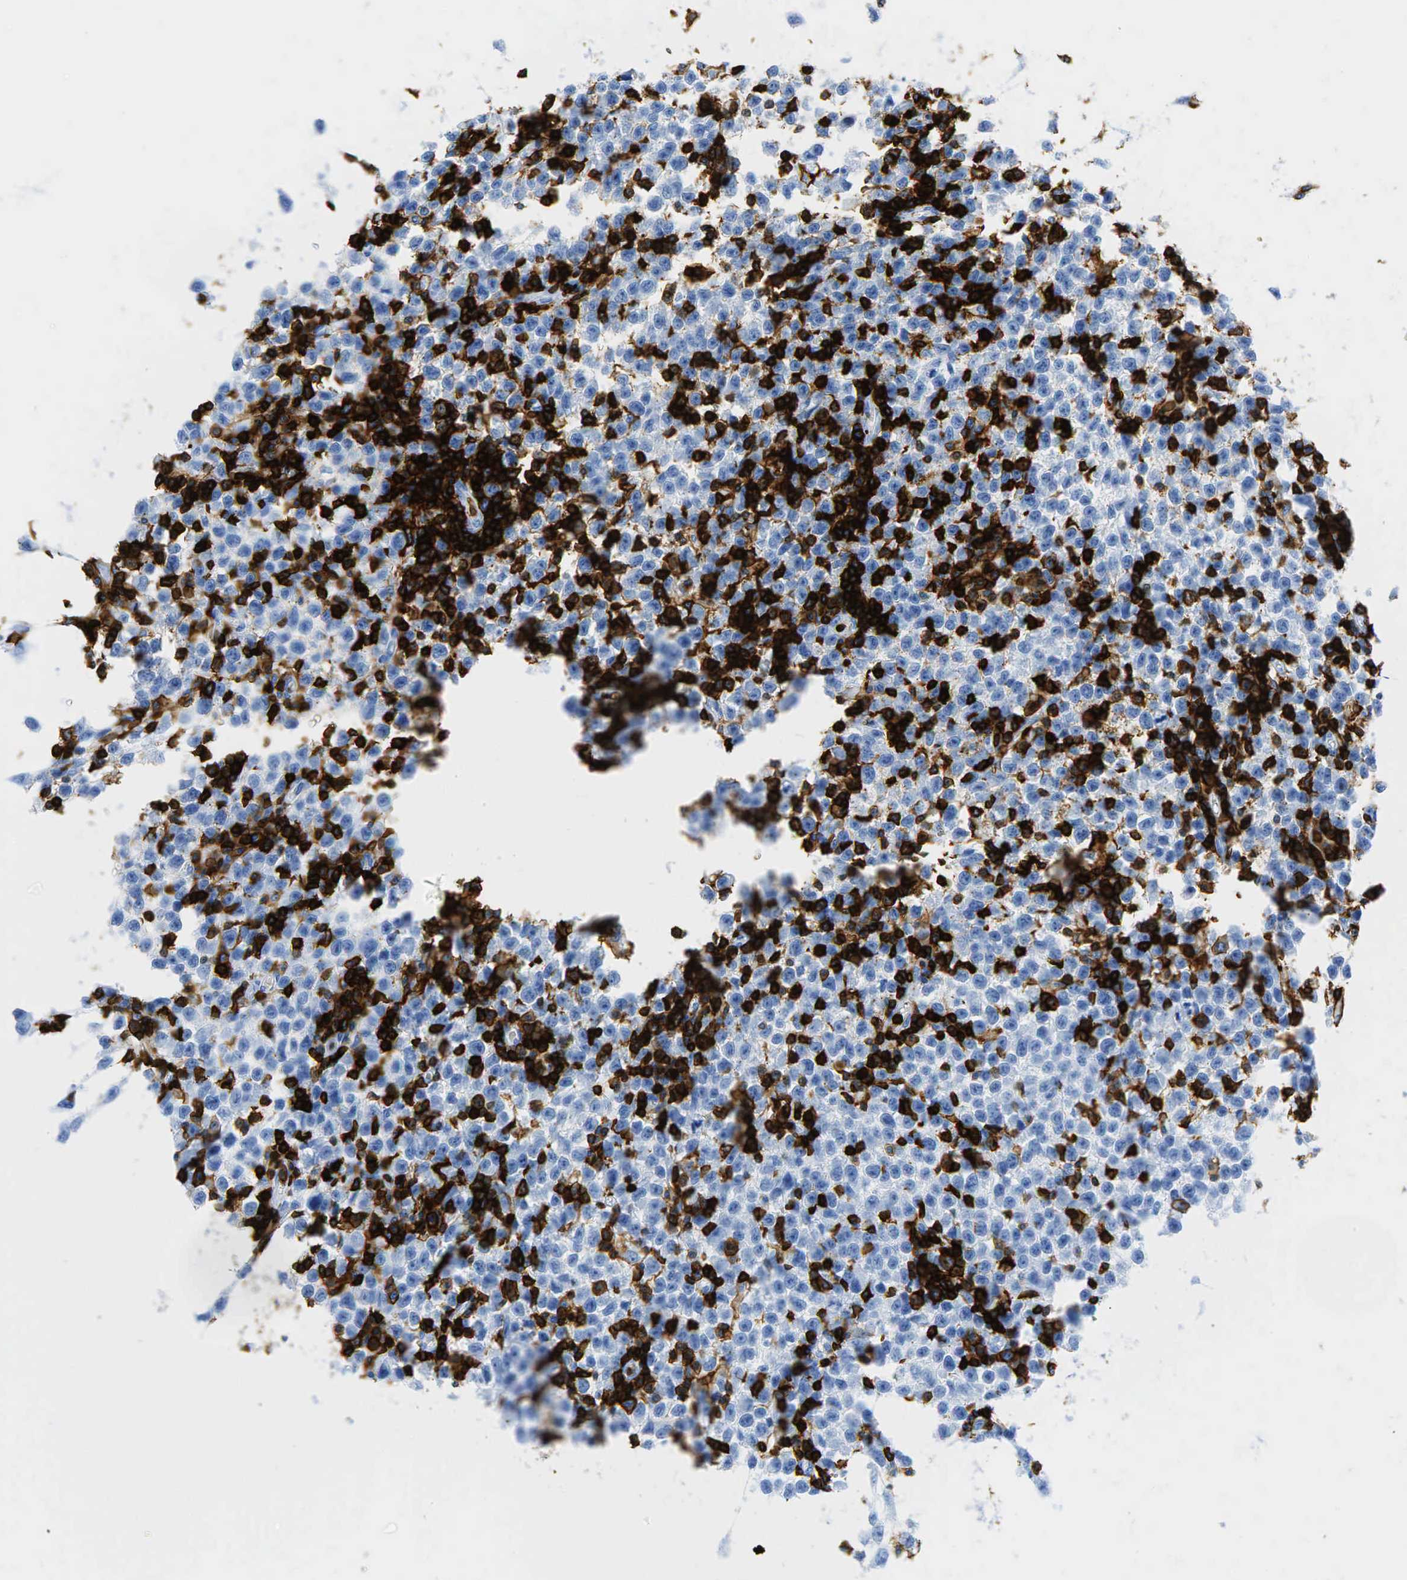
{"staining": {"intensity": "negative", "quantity": "none", "location": "none"}, "tissue": "testis cancer", "cell_type": "Tumor cells", "image_type": "cancer", "snomed": [{"axis": "morphology", "description": "Seminoma, NOS"}, {"axis": "topography", "description": "Testis"}], "caption": "An image of testis seminoma stained for a protein demonstrates no brown staining in tumor cells.", "gene": "PTPRC", "patient": {"sex": "male", "age": 35}}